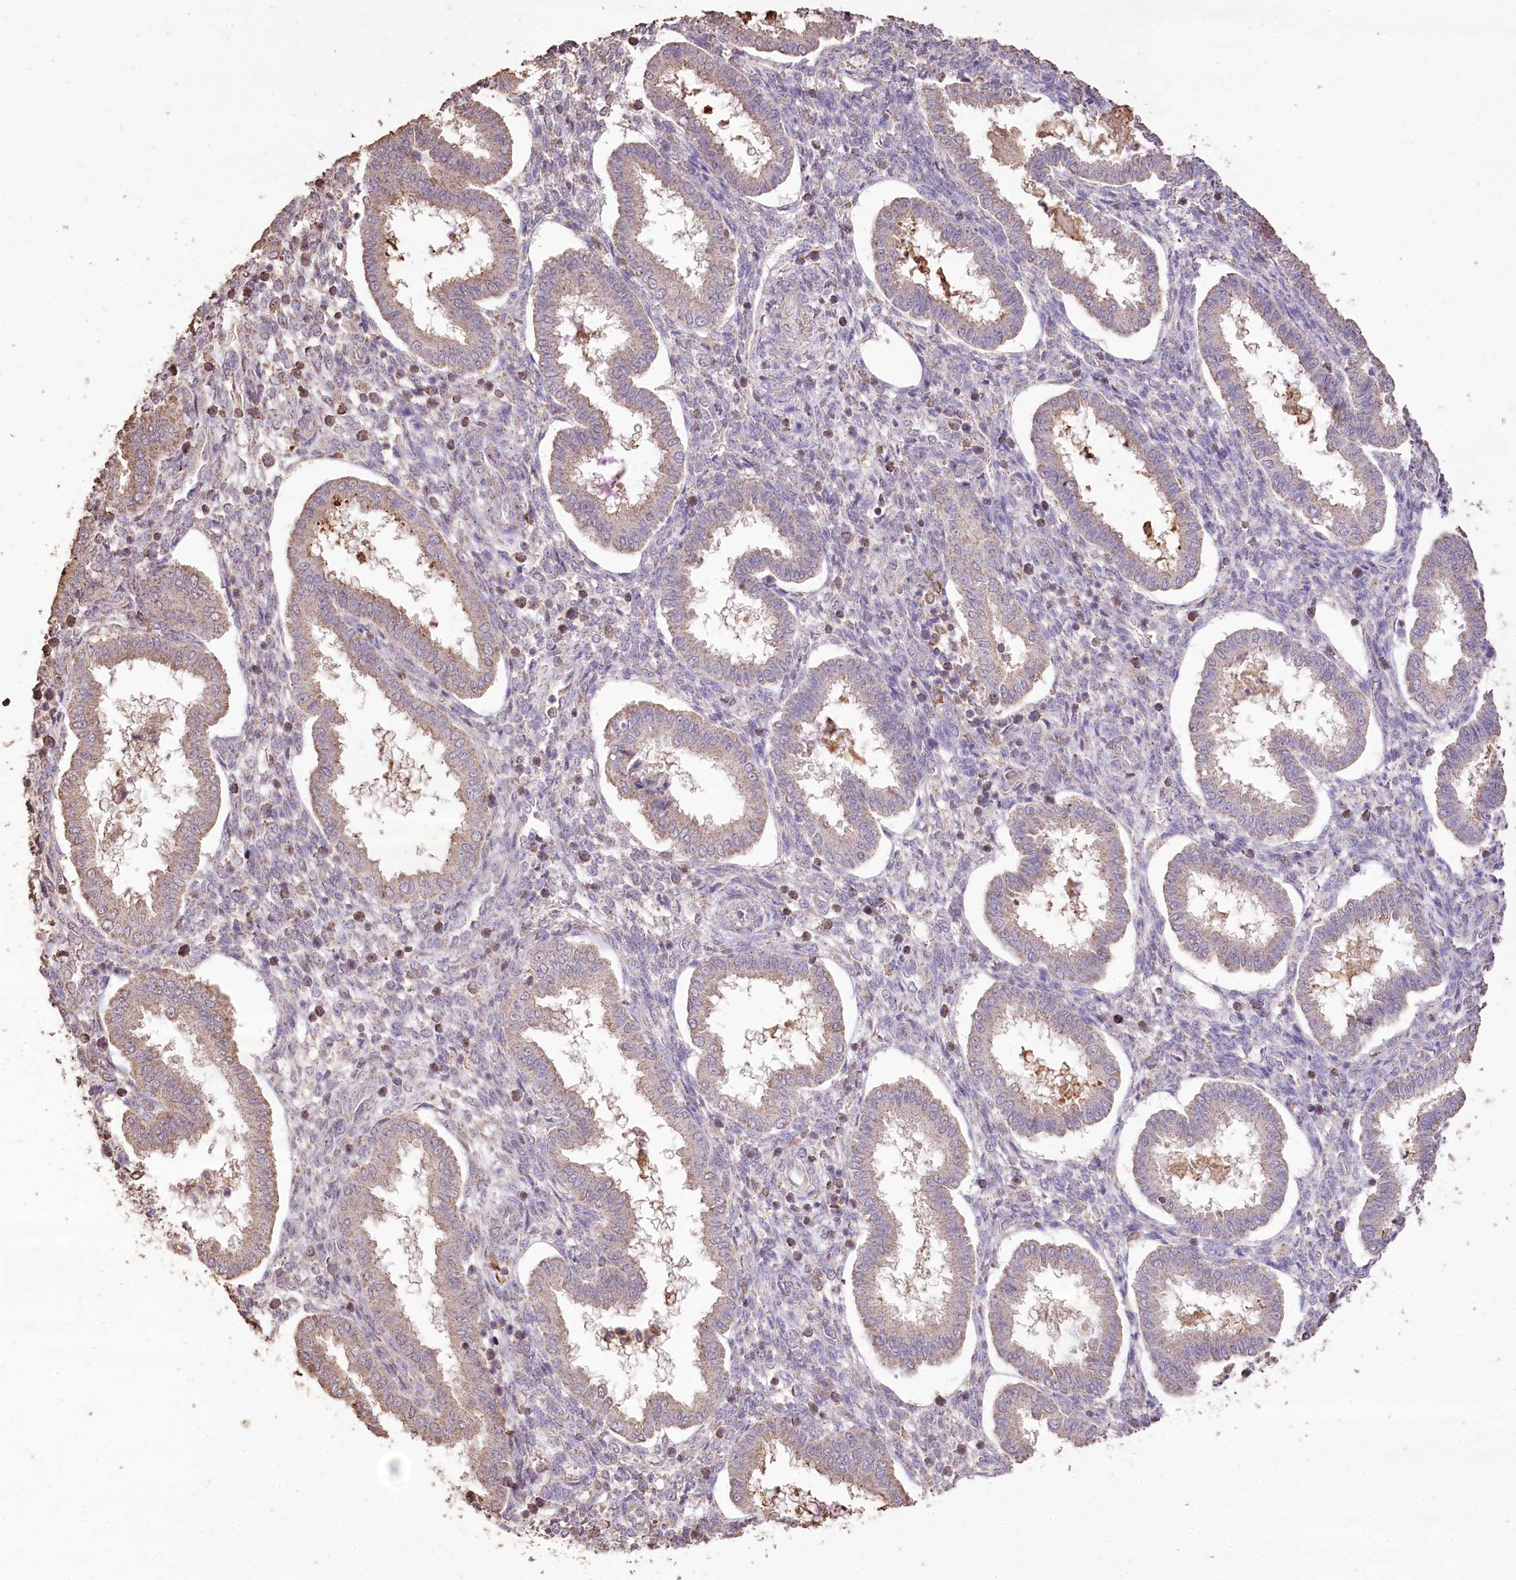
{"staining": {"intensity": "negative", "quantity": "none", "location": "none"}, "tissue": "endometrium", "cell_type": "Cells in endometrial stroma", "image_type": "normal", "snomed": [{"axis": "morphology", "description": "Normal tissue, NOS"}, {"axis": "topography", "description": "Endometrium"}], "caption": "Micrograph shows no protein staining in cells in endometrial stroma of unremarkable endometrium. Brightfield microscopy of IHC stained with DAB (3,3'-diaminobenzidine) (brown) and hematoxylin (blue), captured at high magnification.", "gene": "IREB2", "patient": {"sex": "female", "age": 24}}